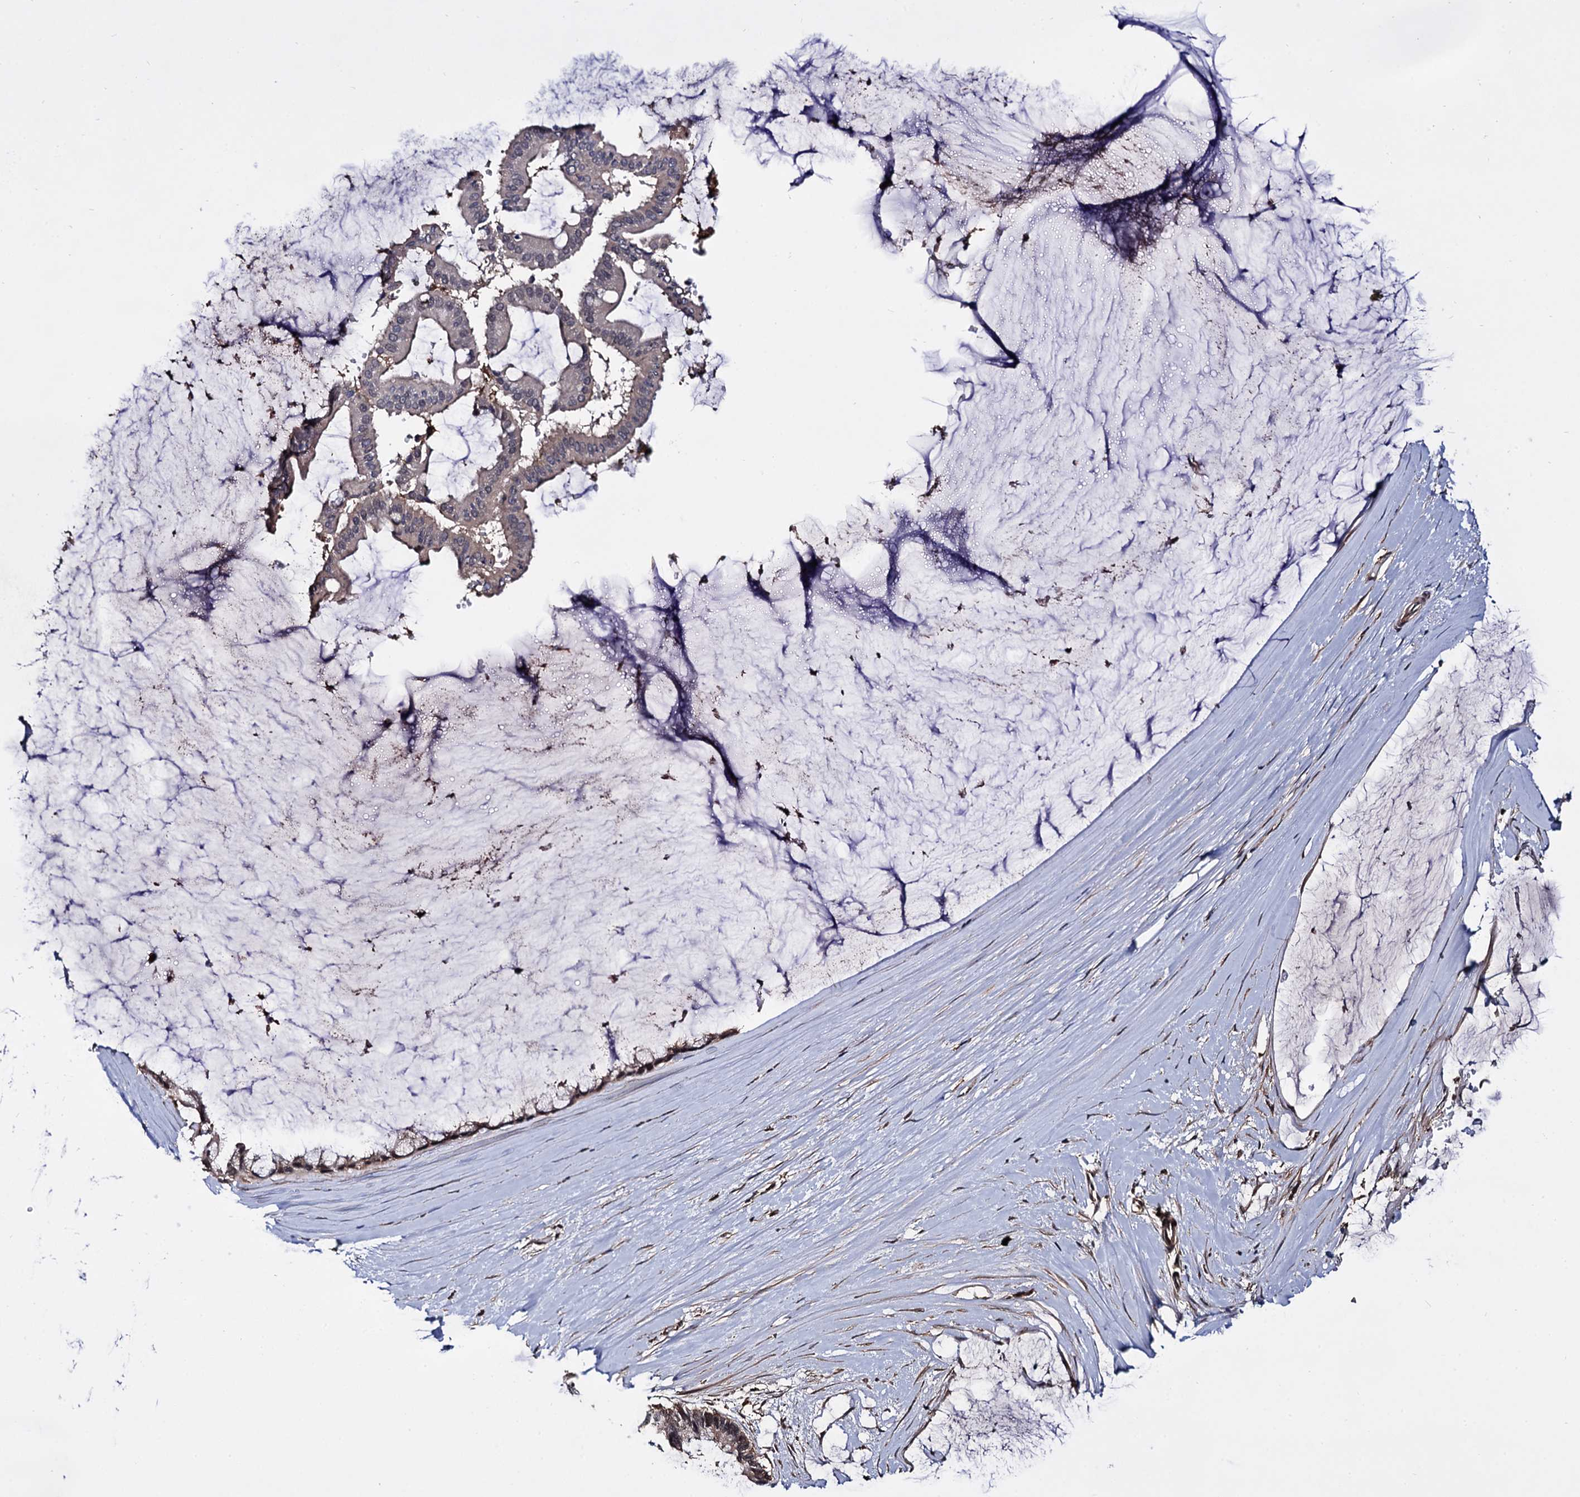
{"staining": {"intensity": "moderate", "quantity": "<25%", "location": "cytoplasmic/membranous"}, "tissue": "ovarian cancer", "cell_type": "Tumor cells", "image_type": "cancer", "snomed": [{"axis": "morphology", "description": "Cystadenocarcinoma, mucinous, NOS"}, {"axis": "topography", "description": "Ovary"}], "caption": "This is an image of IHC staining of mucinous cystadenocarcinoma (ovarian), which shows moderate positivity in the cytoplasmic/membranous of tumor cells.", "gene": "MICAL2", "patient": {"sex": "female", "age": 39}}